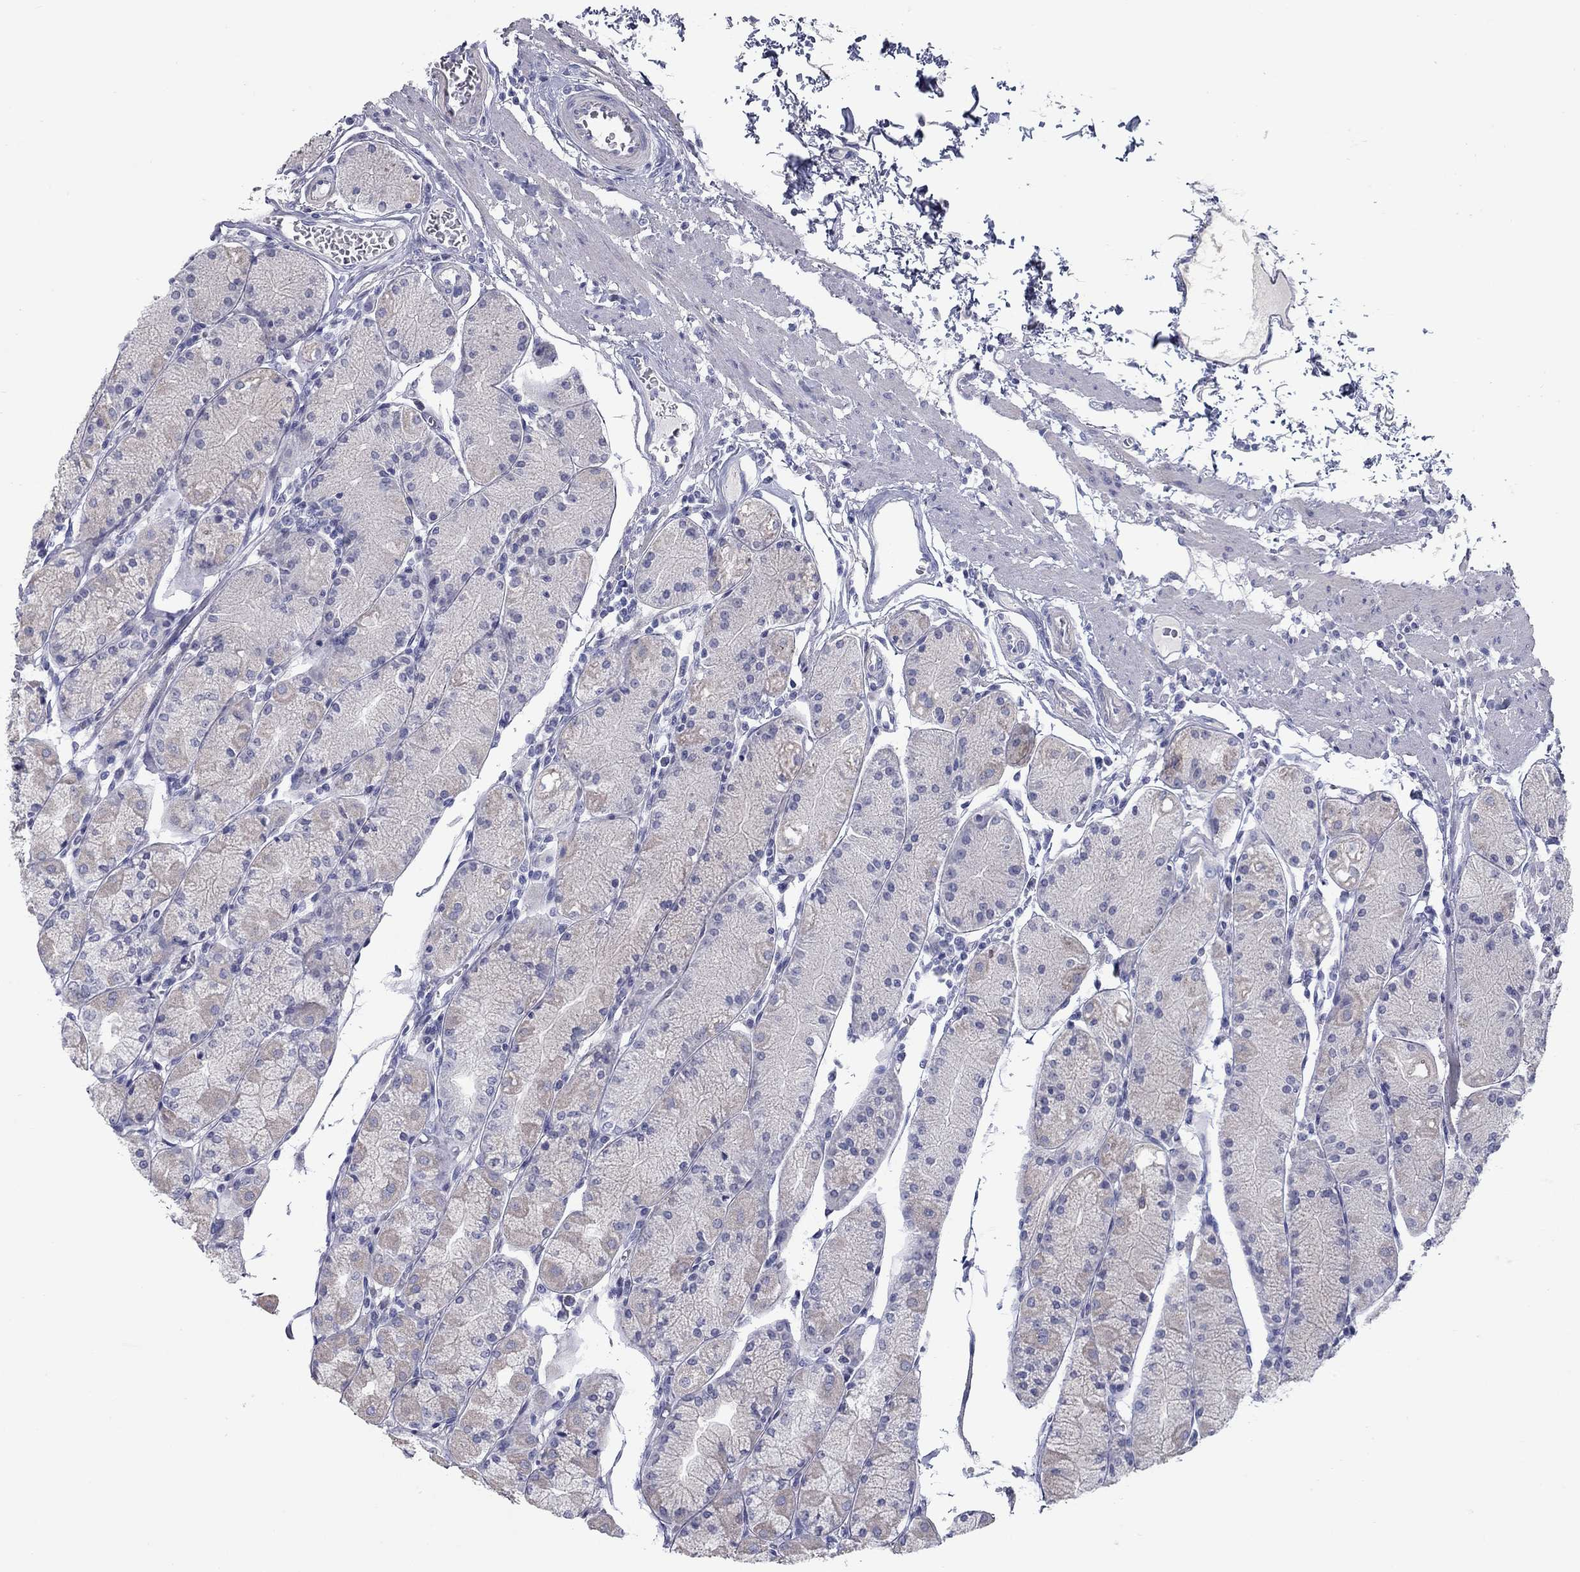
{"staining": {"intensity": "negative", "quantity": "none", "location": "none"}, "tissue": "stomach", "cell_type": "Glandular cells", "image_type": "normal", "snomed": [{"axis": "morphology", "description": "Normal tissue, NOS"}, {"axis": "topography", "description": "Stomach, upper"}], "caption": "IHC micrograph of benign stomach stained for a protein (brown), which reveals no expression in glandular cells.", "gene": "KIRREL2", "patient": {"sex": "male", "age": 69}}